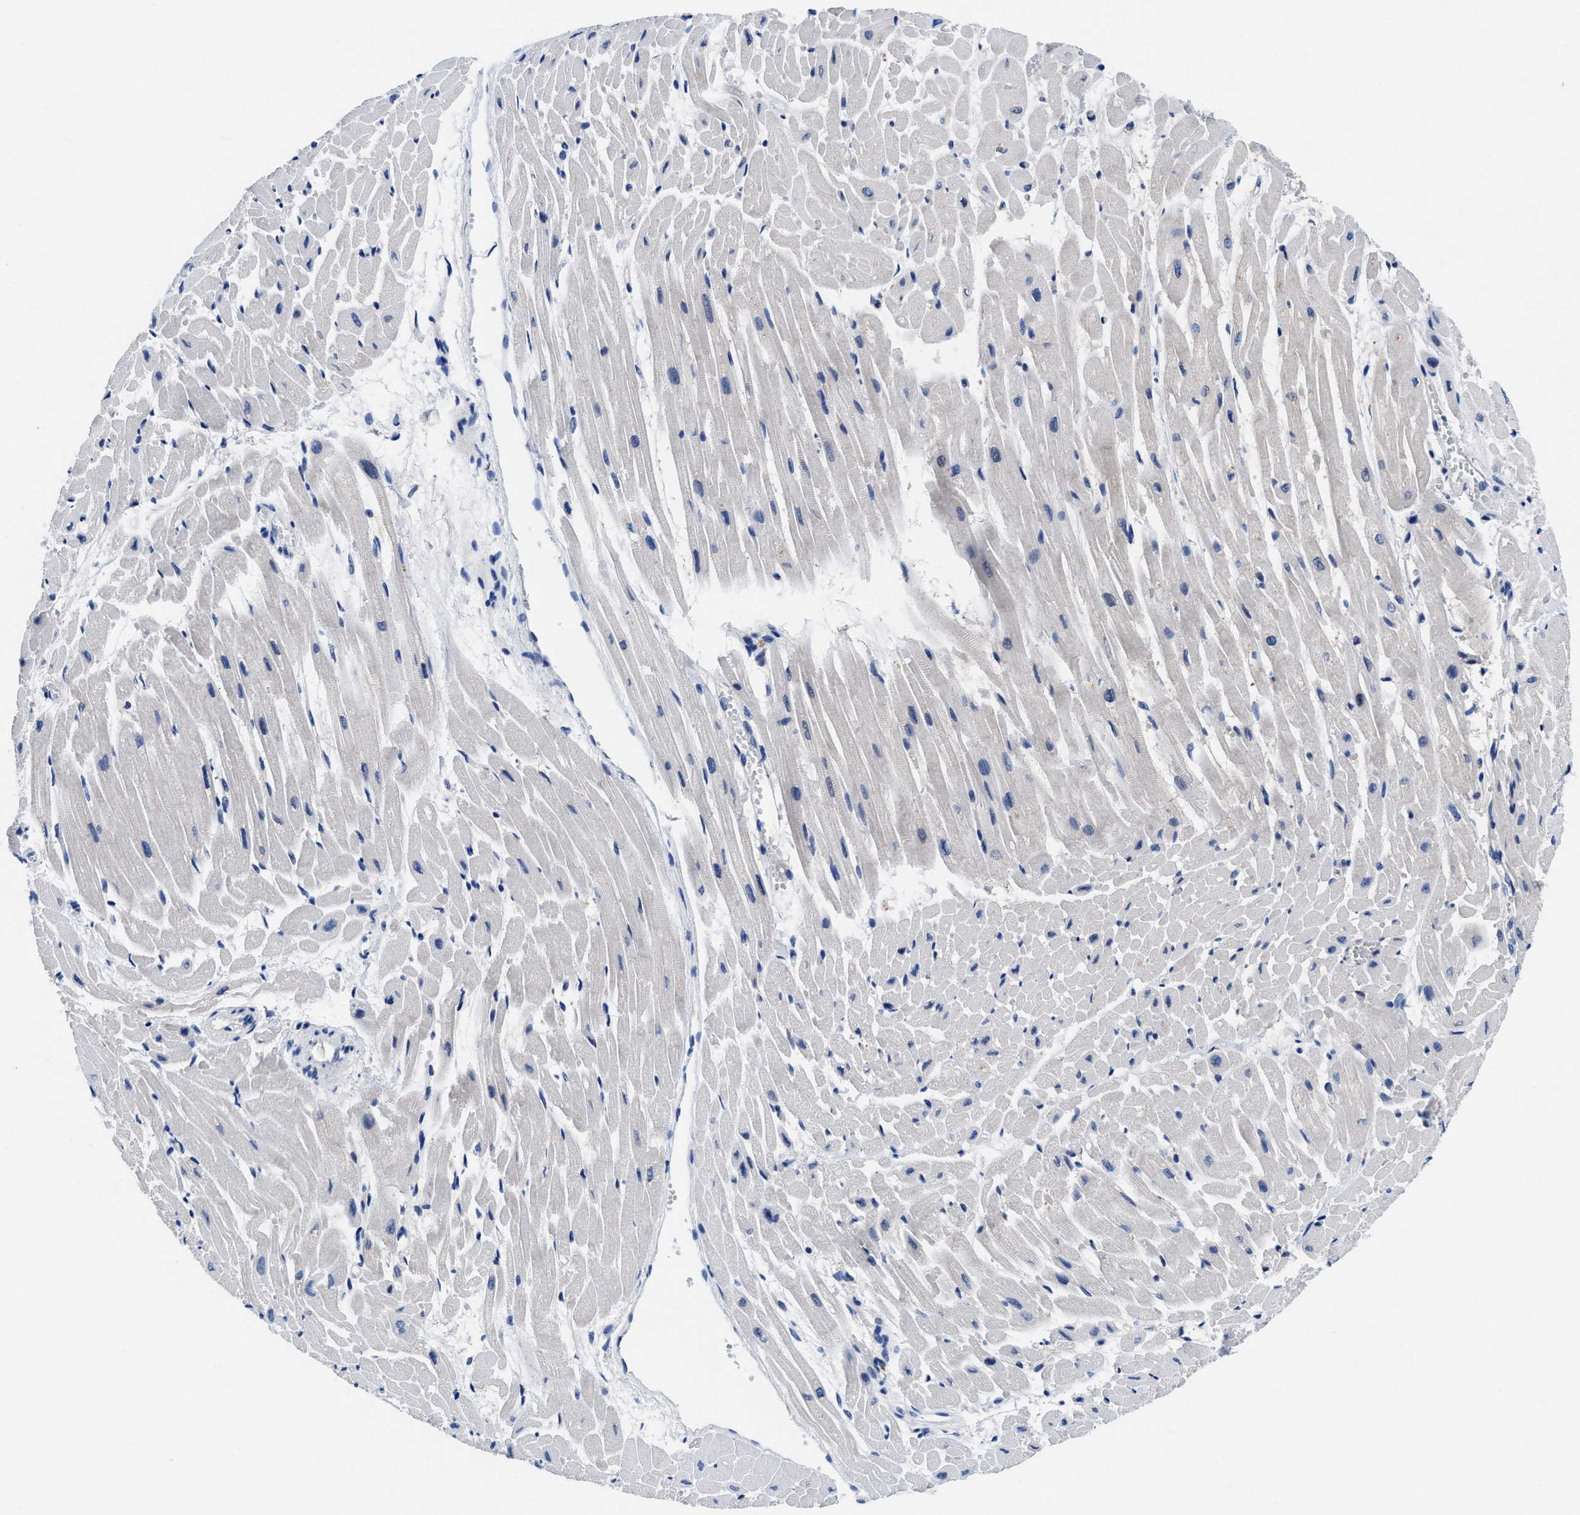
{"staining": {"intensity": "moderate", "quantity": "<25%", "location": "cytoplasmic/membranous"}, "tissue": "heart muscle", "cell_type": "Cardiomyocytes", "image_type": "normal", "snomed": [{"axis": "morphology", "description": "Normal tissue, NOS"}, {"axis": "topography", "description": "Heart"}], "caption": "Protein staining exhibits moderate cytoplasmic/membranous expression in approximately <25% of cardiomyocytes in unremarkable heart muscle. The staining is performed using DAB brown chromogen to label protein expression. The nuclei are counter-stained blue using hematoxylin.", "gene": "DHRS13", "patient": {"sex": "male", "age": 45}}